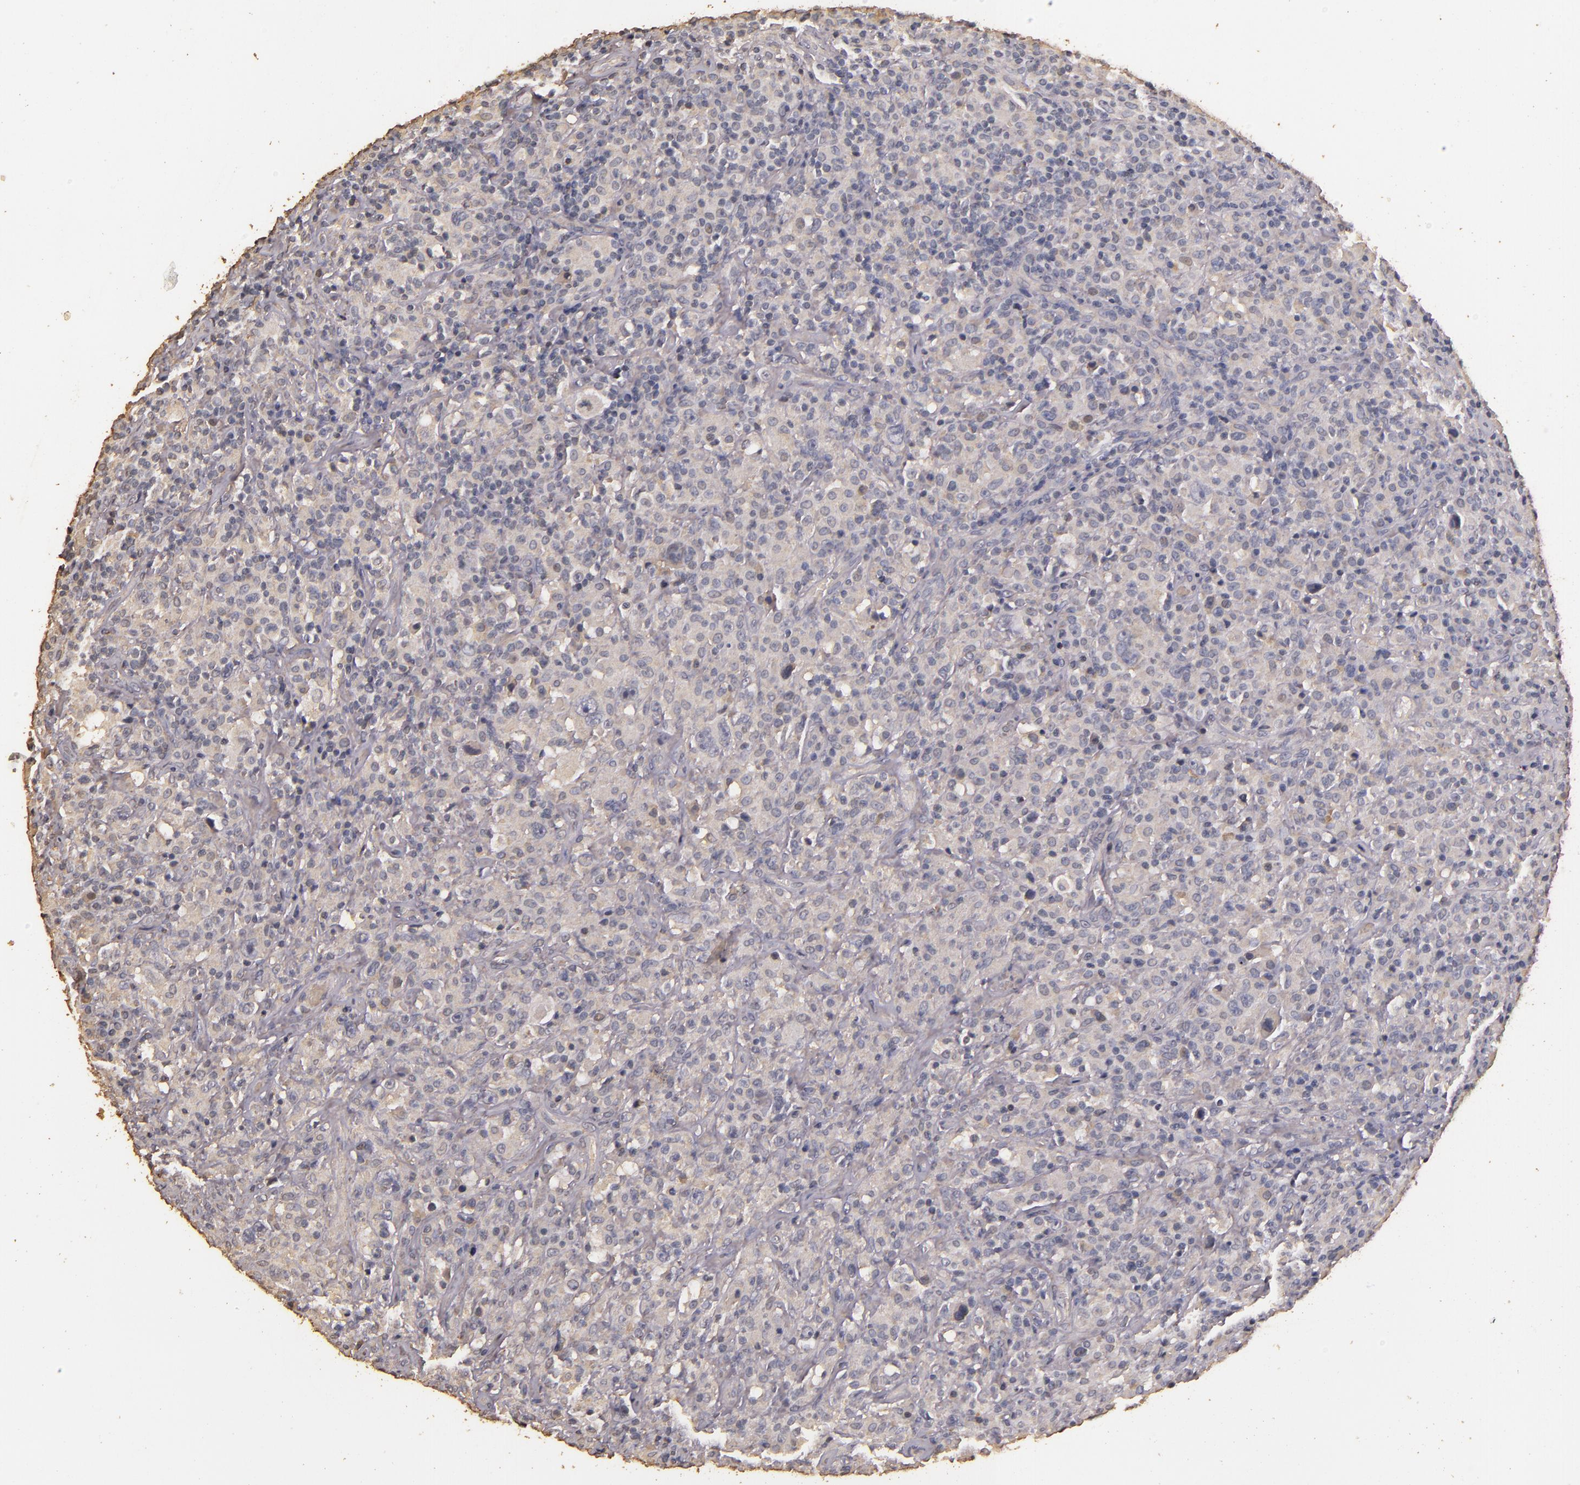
{"staining": {"intensity": "weak", "quantity": "25%-75%", "location": "cytoplasmic/membranous"}, "tissue": "lymphoma", "cell_type": "Tumor cells", "image_type": "cancer", "snomed": [{"axis": "morphology", "description": "Hodgkin's disease, NOS"}, {"axis": "topography", "description": "Lymph node"}], "caption": "A photomicrograph of human lymphoma stained for a protein displays weak cytoplasmic/membranous brown staining in tumor cells.", "gene": "BCL2L13", "patient": {"sex": "male", "age": 46}}